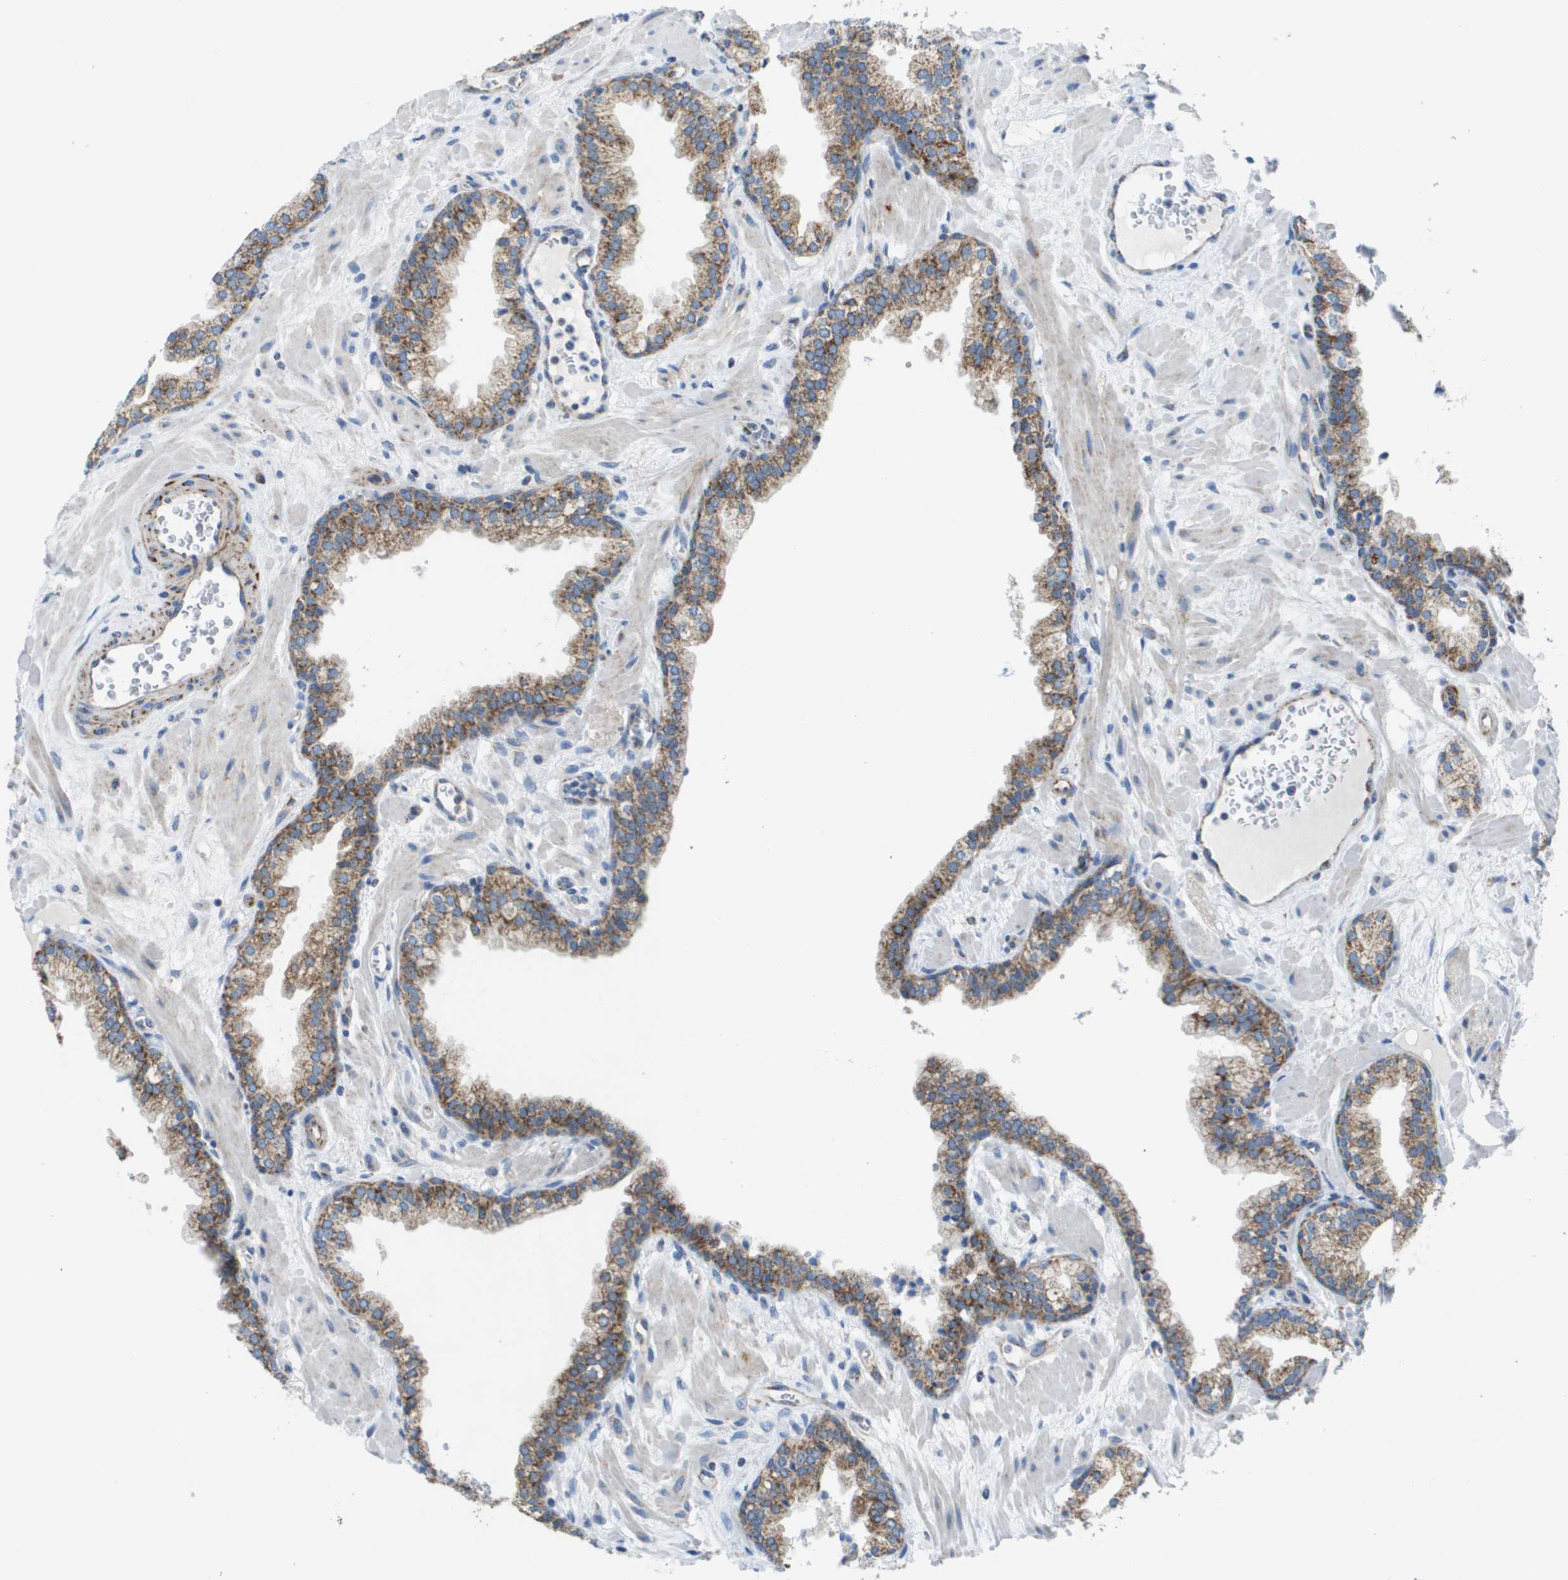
{"staining": {"intensity": "moderate", "quantity": ">75%", "location": "cytoplasmic/membranous"}, "tissue": "prostate", "cell_type": "Glandular cells", "image_type": "normal", "snomed": [{"axis": "morphology", "description": "Normal tissue, NOS"}, {"axis": "morphology", "description": "Urothelial carcinoma, Low grade"}, {"axis": "topography", "description": "Urinary bladder"}, {"axis": "topography", "description": "Prostate"}], "caption": "A brown stain labels moderate cytoplasmic/membranous positivity of a protein in glandular cells of unremarkable prostate.", "gene": "FIS1", "patient": {"sex": "male", "age": 60}}